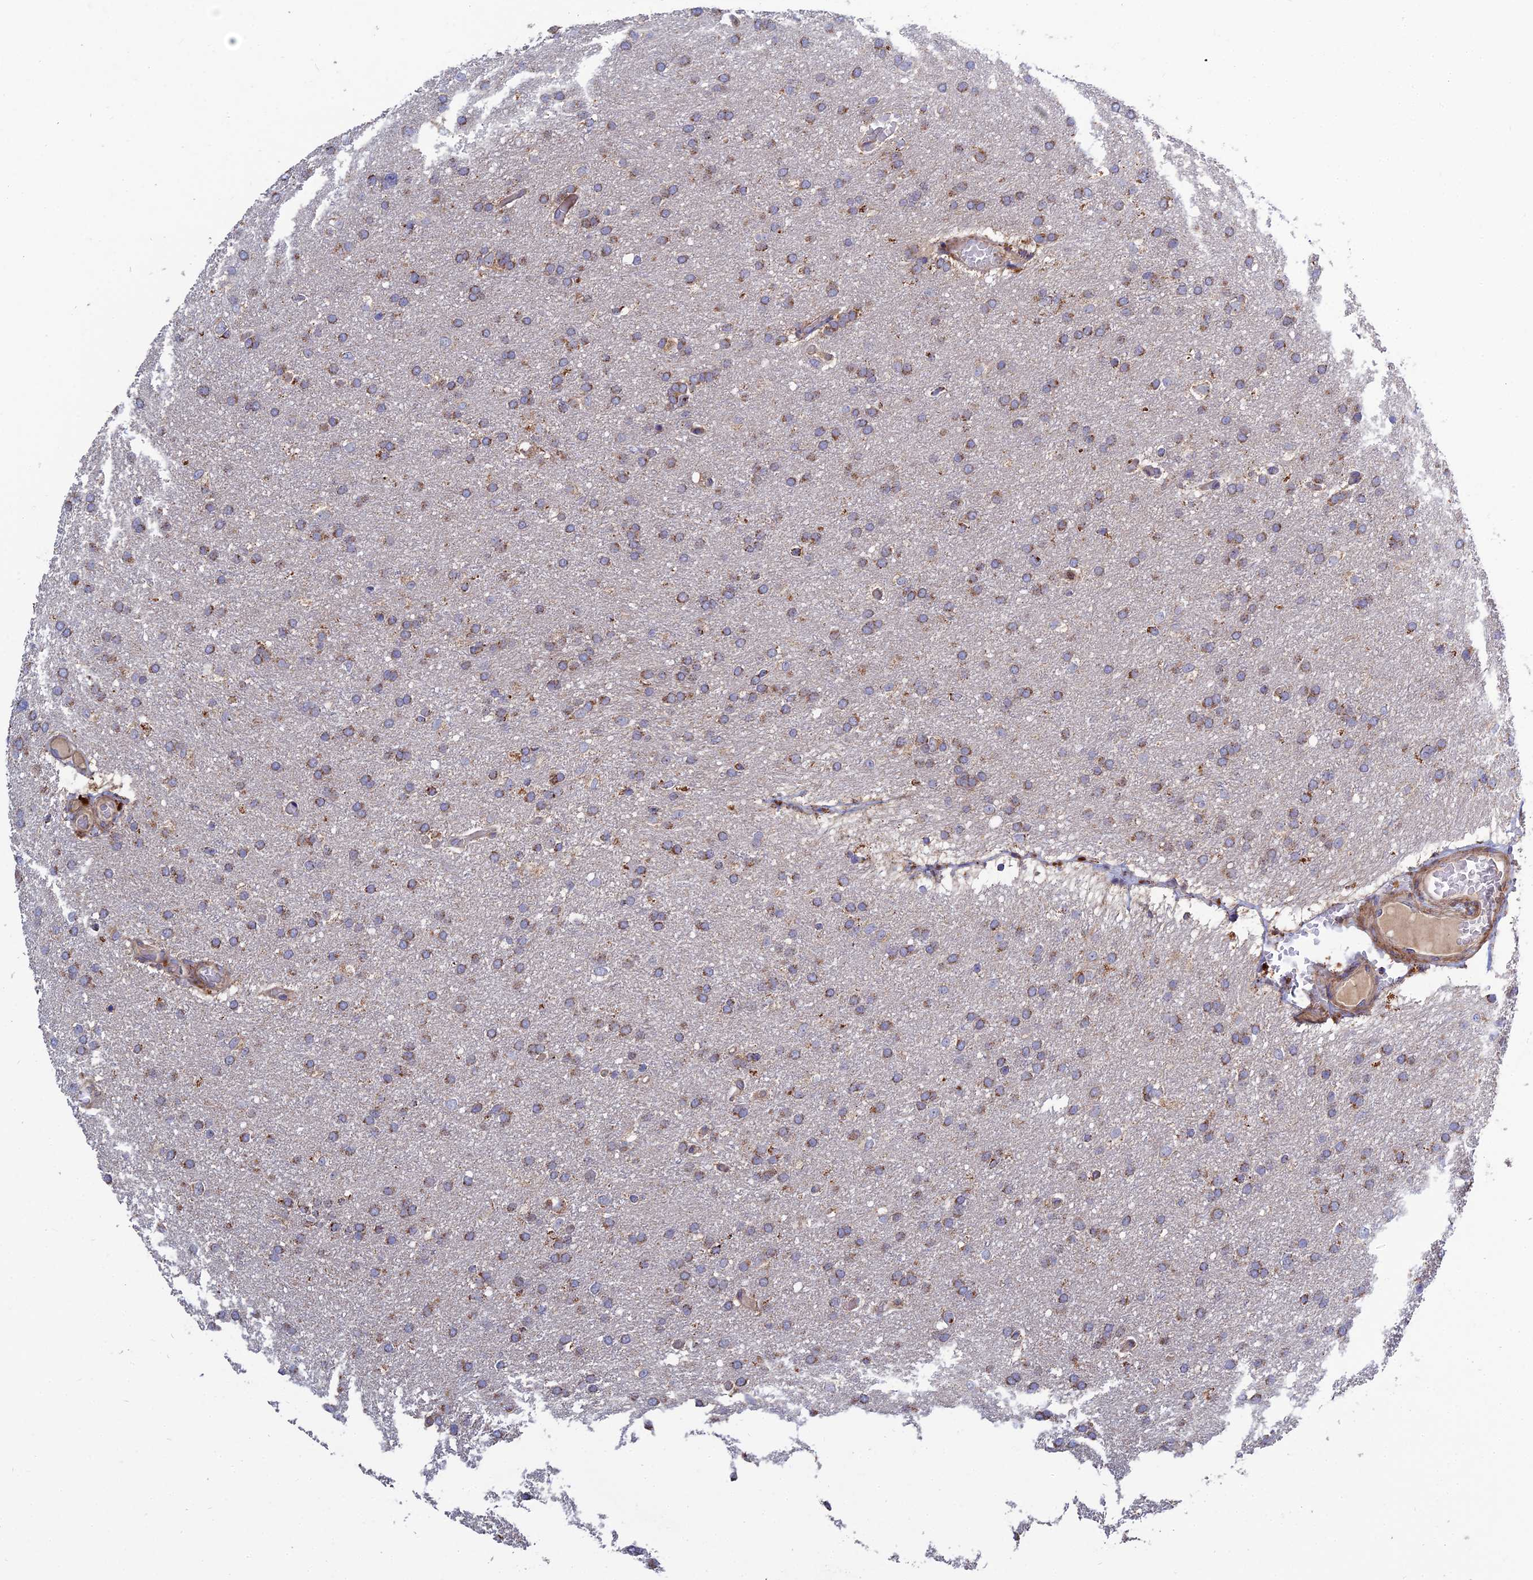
{"staining": {"intensity": "moderate", "quantity": ">75%", "location": "cytoplasmic/membranous"}, "tissue": "glioma", "cell_type": "Tumor cells", "image_type": "cancer", "snomed": [{"axis": "morphology", "description": "Glioma, malignant, High grade"}, {"axis": "topography", "description": "Cerebral cortex"}], "caption": "Human glioma stained with a protein marker demonstrates moderate staining in tumor cells.", "gene": "RIC8B", "patient": {"sex": "female", "age": 36}}